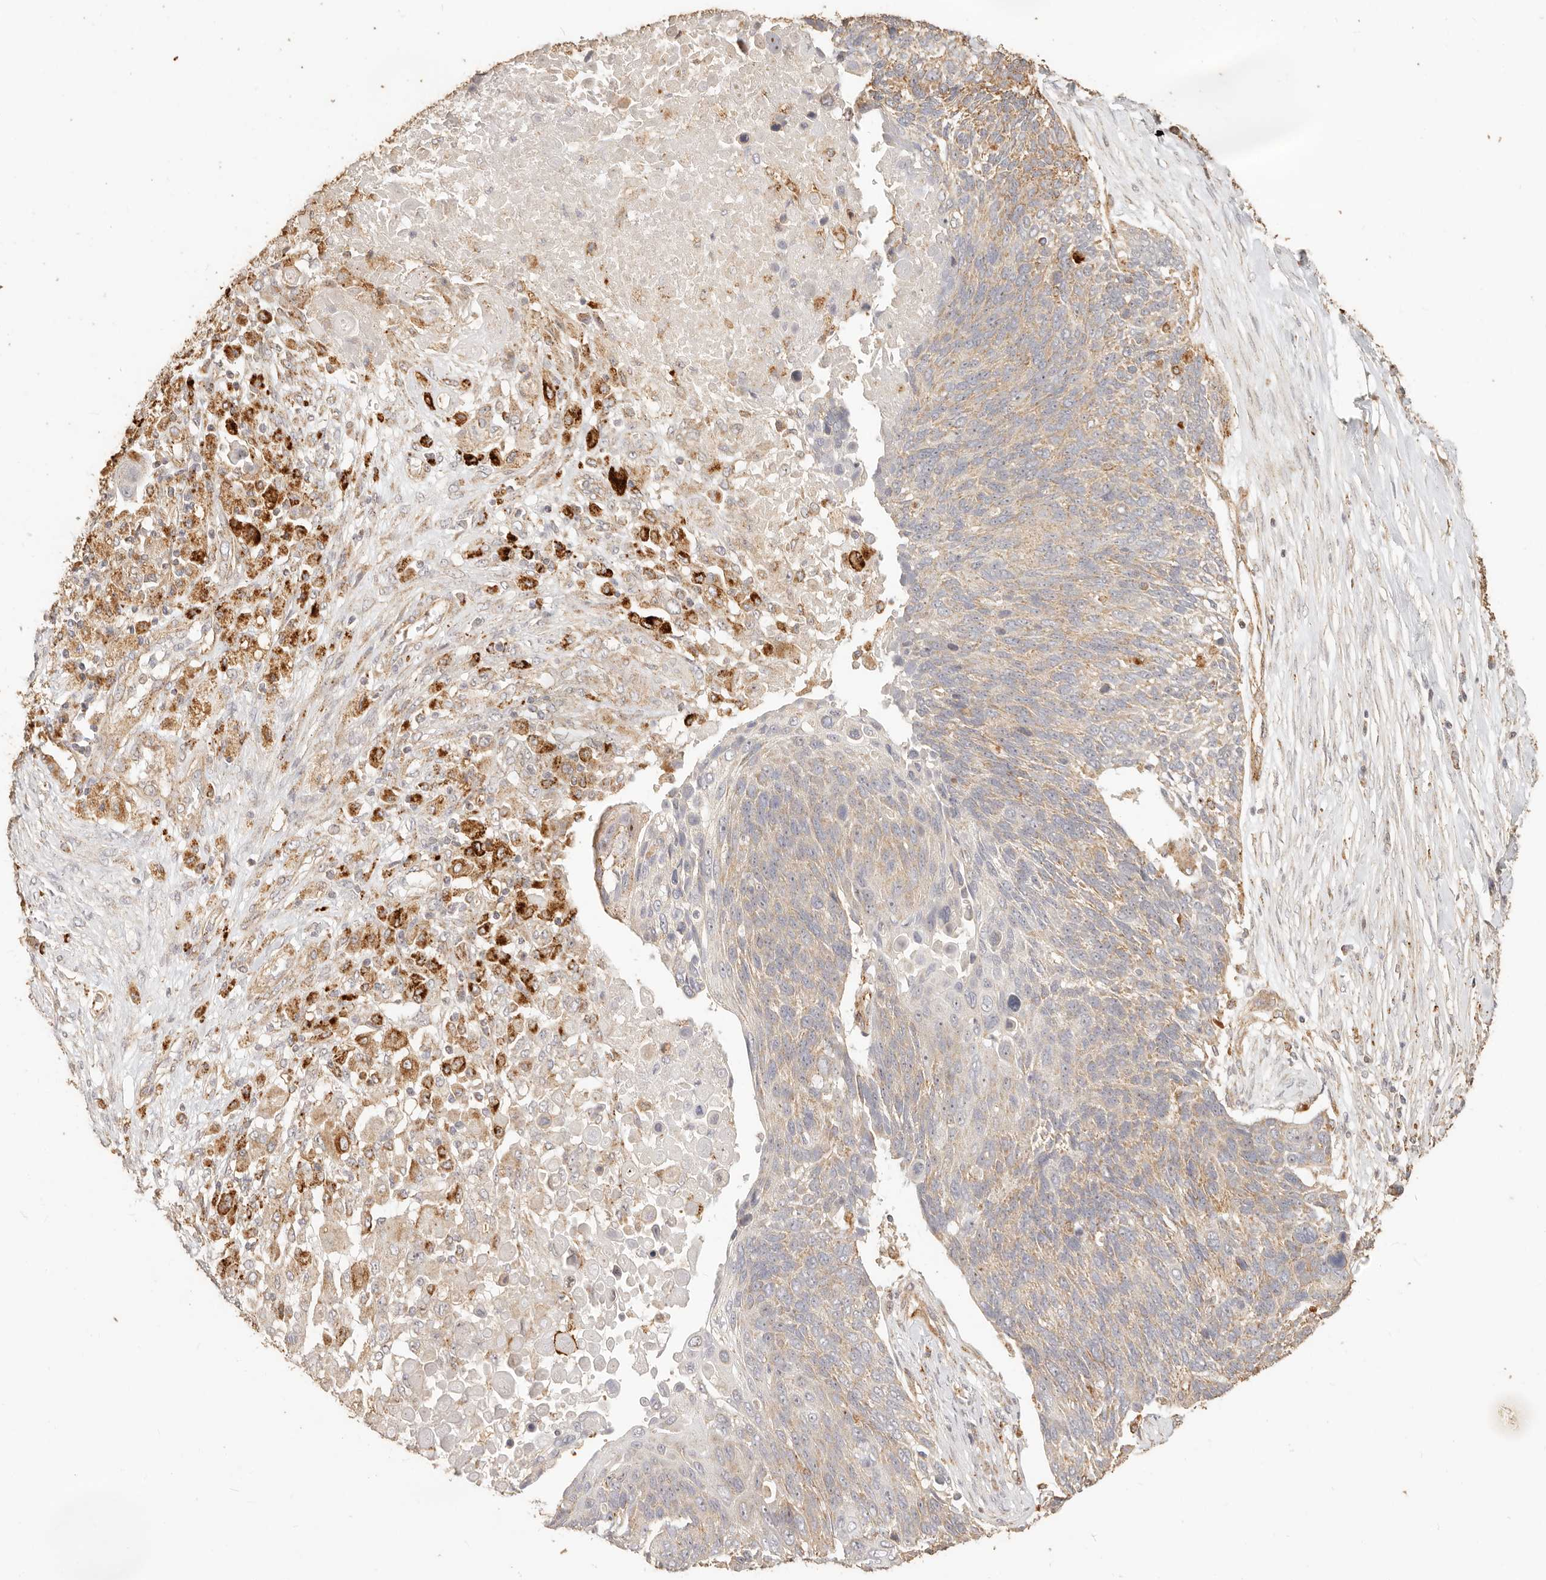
{"staining": {"intensity": "weak", "quantity": "25%-75%", "location": "cytoplasmic/membranous"}, "tissue": "lung cancer", "cell_type": "Tumor cells", "image_type": "cancer", "snomed": [{"axis": "morphology", "description": "Squamous cell carcinoma, NOS"}, {"axis": "topography", "description": "Lung"}], "caption": "Protein expression analysis of lung squamous cell carcinoma reveals weak cytoplasmic/membranous staining in about 25%-75% of tumor cells.", "gene": "PTPN22", "patient": {"sex": "male", "age": 66}}